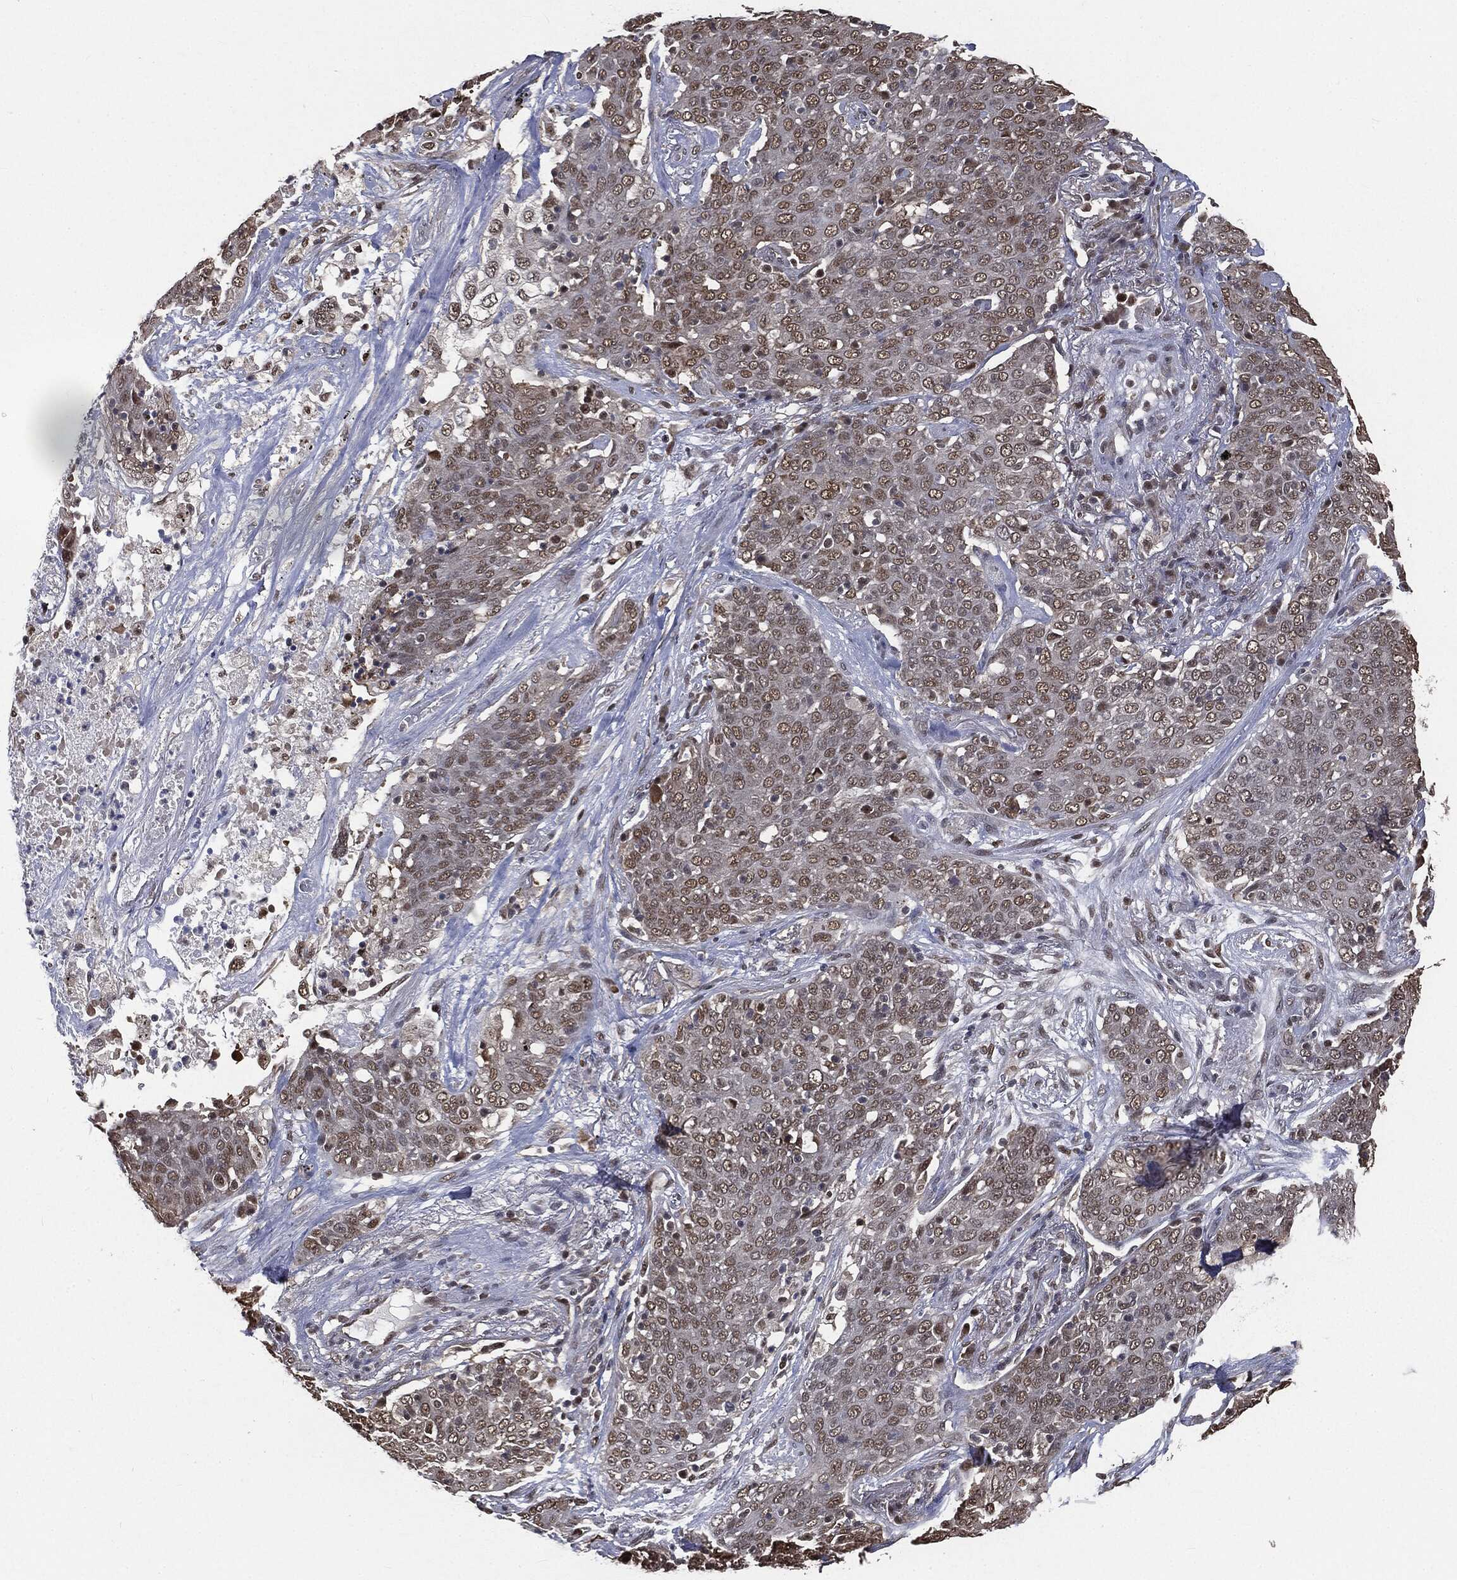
{"staining": {"intensity": "moderate", "quantity": "<25%", "location": "nuclear"}, "tissue": "lung cancer", "cell_type": "Tumor cells", "image_type": "cancer", "snomed": [{"axis": "morphology", "description": "Squamous cell carcinoma, NOS"}, {"axis": "topography", "description": "Lung"}], "caption": "A high-resolution histopathology image shows IHC staining of squamous cell carcinoma (lung), which shows moderate nuclear positivity in about <25% of tumor cells.", "gene": "SHLD2", "patient": {"sex": "male", "age": 82}}